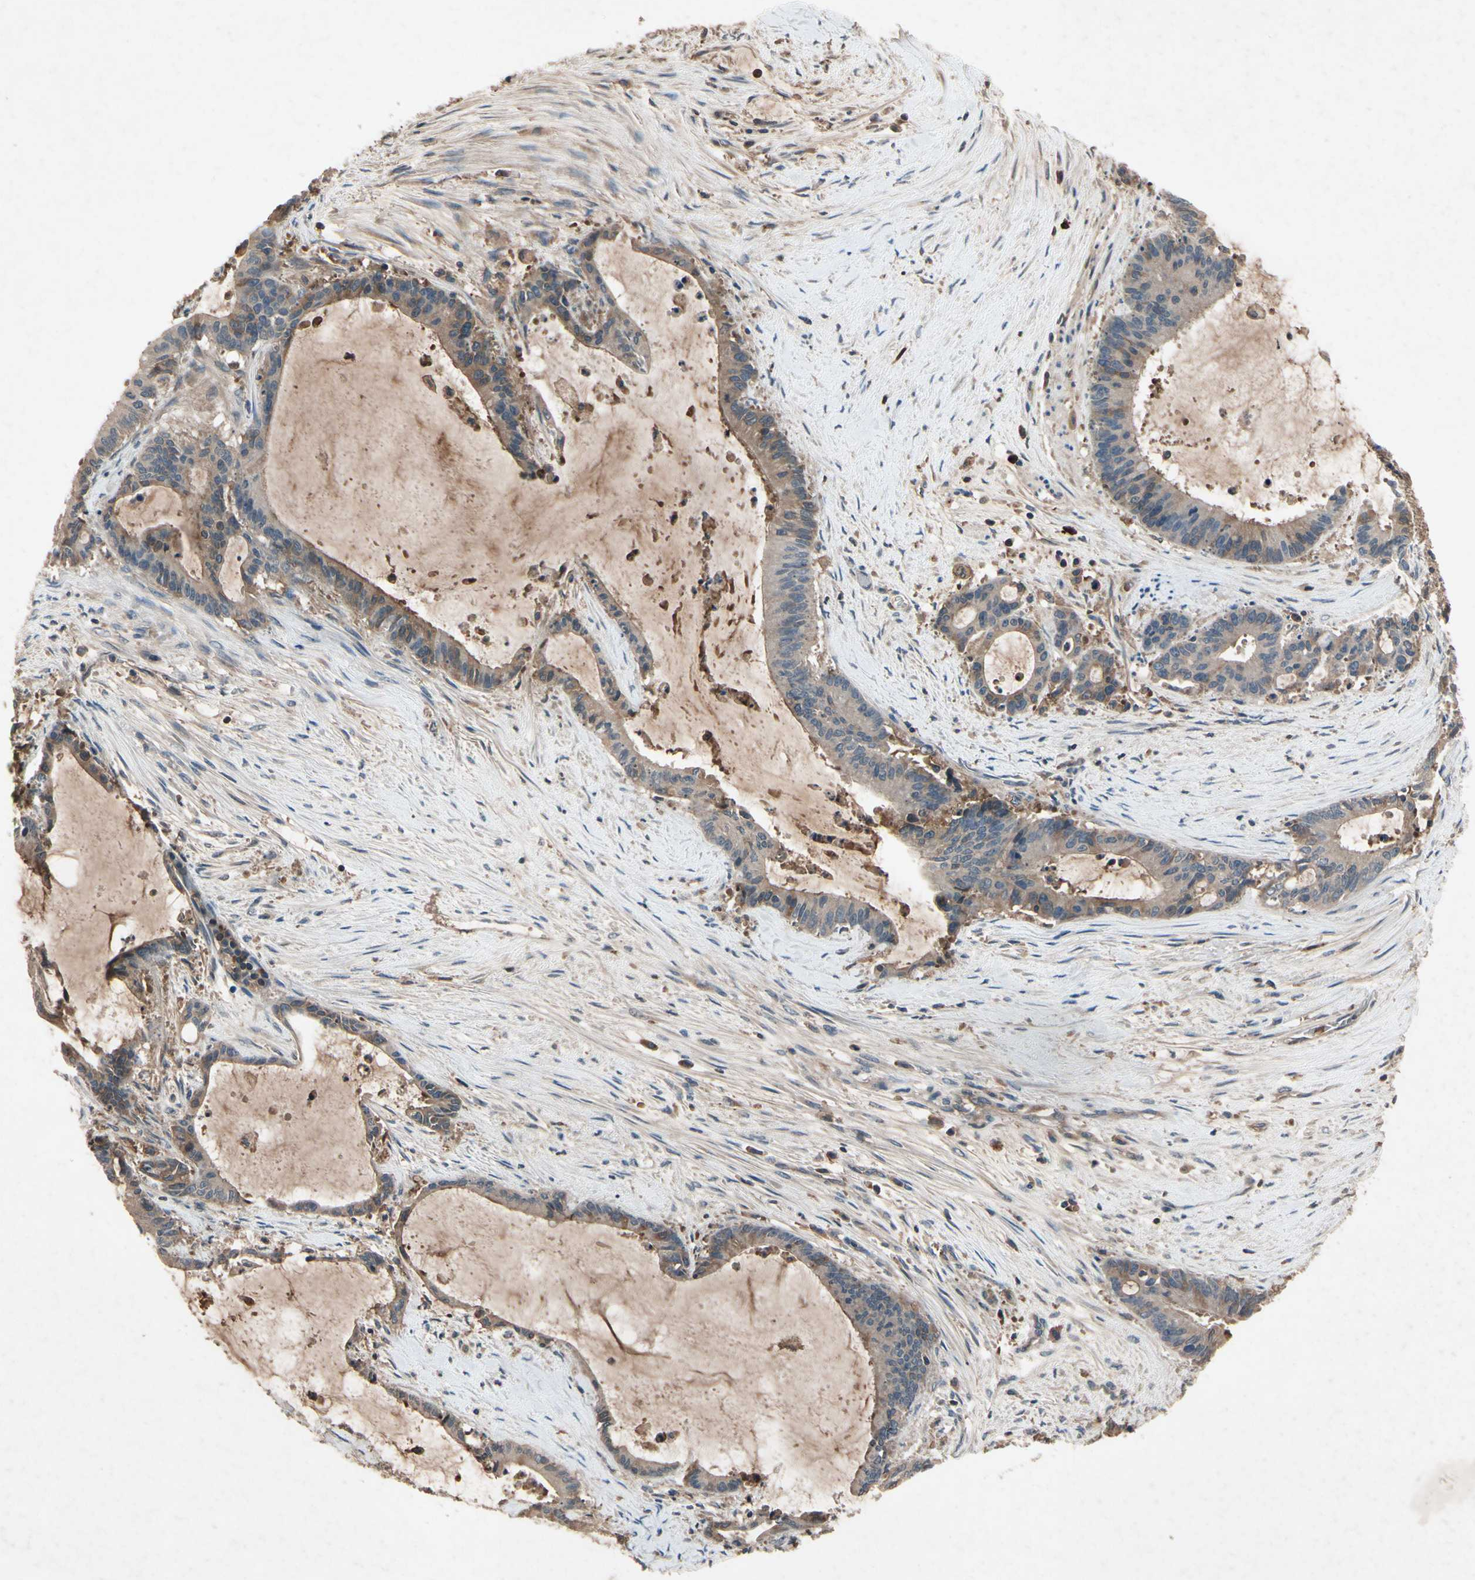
{"staining": {"intensity": "weak", "quantity": ">75%", "location": "cytoplasmic/membranous"}, "tissue": "liver cancer", "cell_type": "Tumor cells", "image_type": "cancer", "snomed": [{"axis": "morphology", "description": "Cholangiocarcinoma"}, {"axis": "topography", "description": "Liver"}], "caption": "Cholangiocarcinoma (liver) stained with IHC displays weak cytoplasmic/membranous positivity in approximately >75% of tumor cells. (DAB (3,3'-diaminobenzidine) = brown stain, brightfield microscopy at high magnification).", "gene": "IL1RL1", "patient": {"sex": "female", "age": 73}}